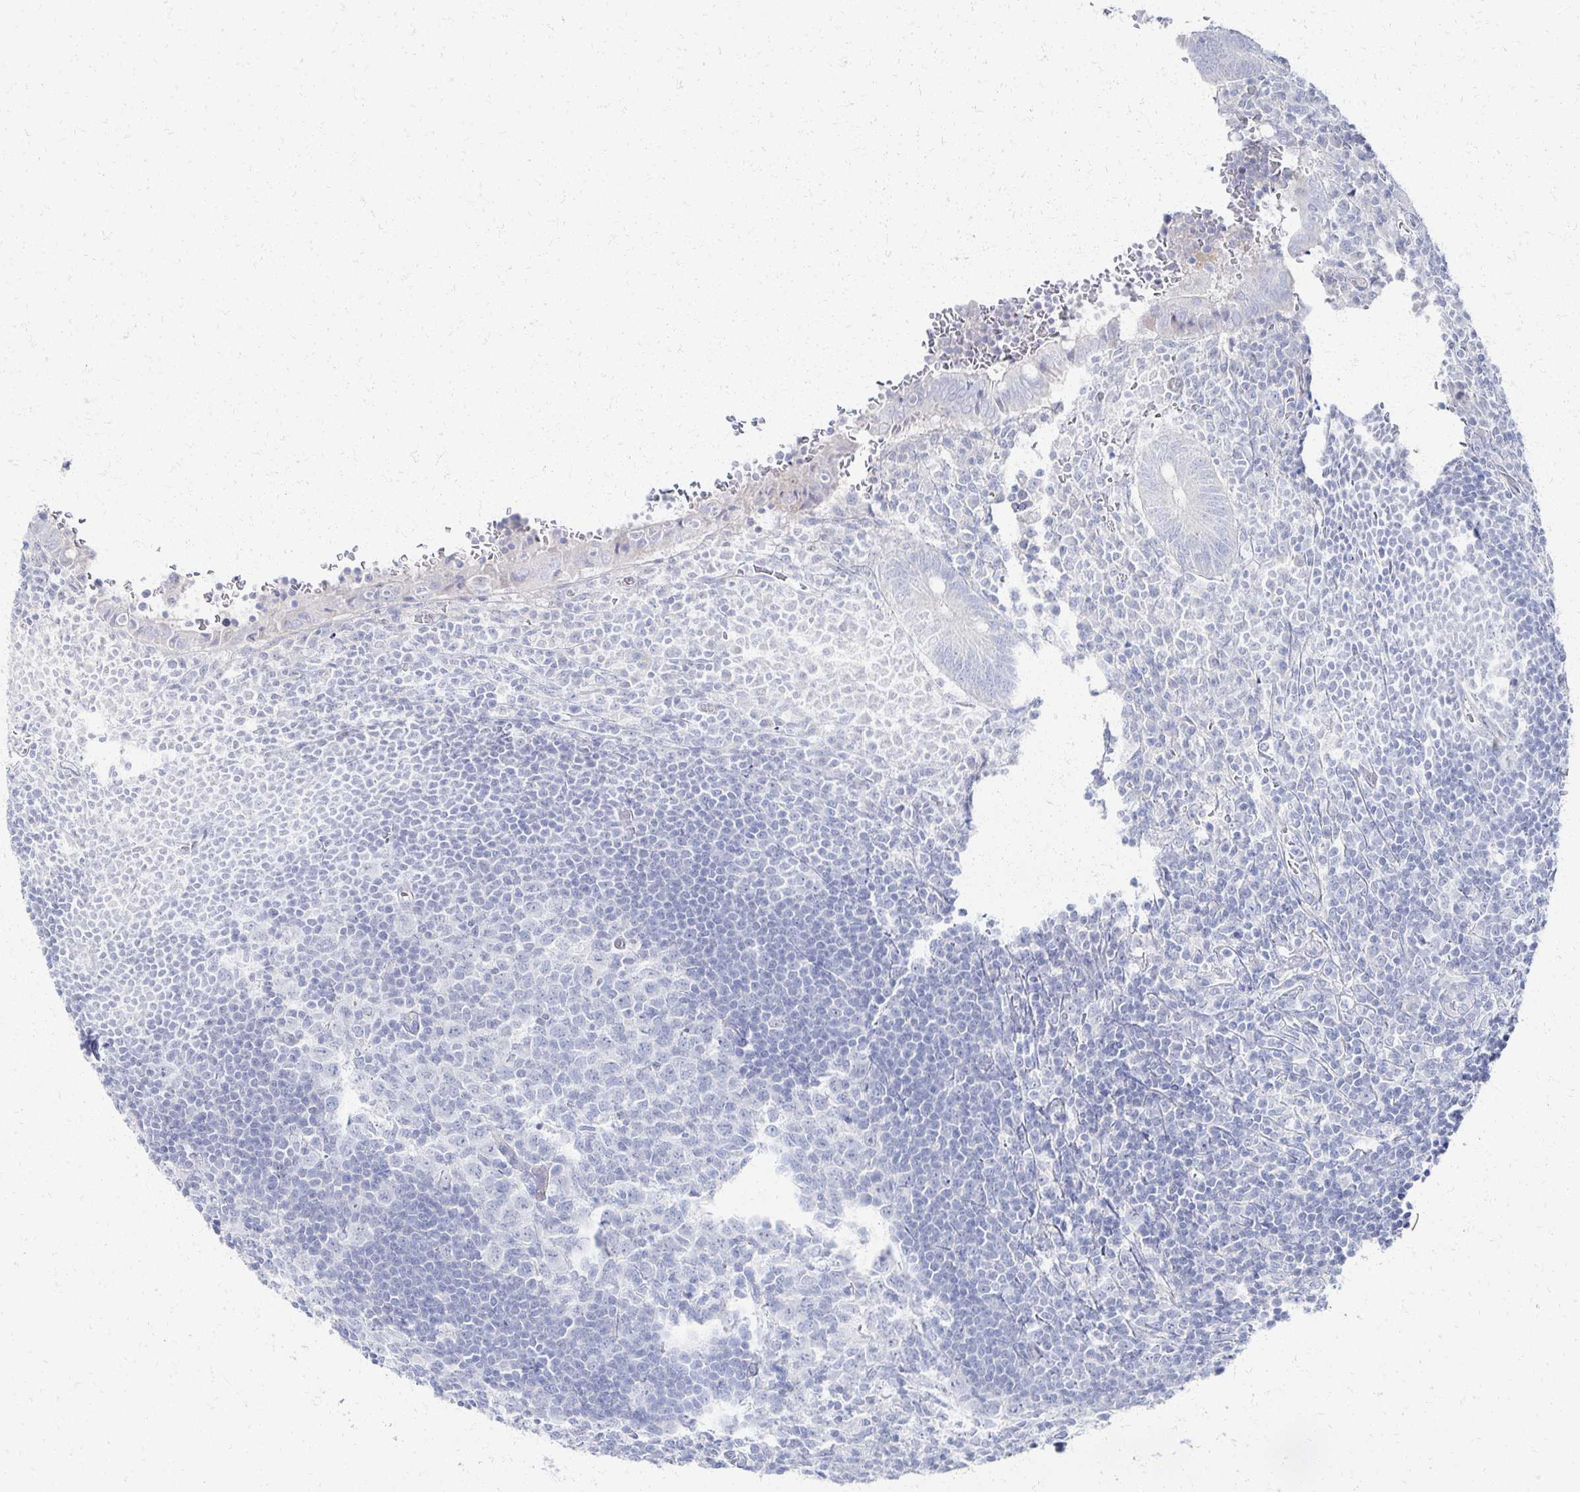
{"staining": {"intensity": "negative", "quantity": "none", "location": "none"}, "tissue": "appendix", "cell_type": "Glandular cells", "image_type": "normal", "snomed": [{"axis": "morphology", "description": "Normal tissue, NOS"}, {"axis": "topography", "description": "Appendix"}], "caption": "DAB (3,3'-diaminobenzidine) immunohistochemical staining of normal appendix demonstrates no significant staining in glandular cells. The staining was performed using DAB to visualize the protein expression in brown, while the nuclei were stained in blue with hematoxylin (Magnification: 20x).", "gene": "PRR20A", "patient": {"sex": "male", "age": 18}}